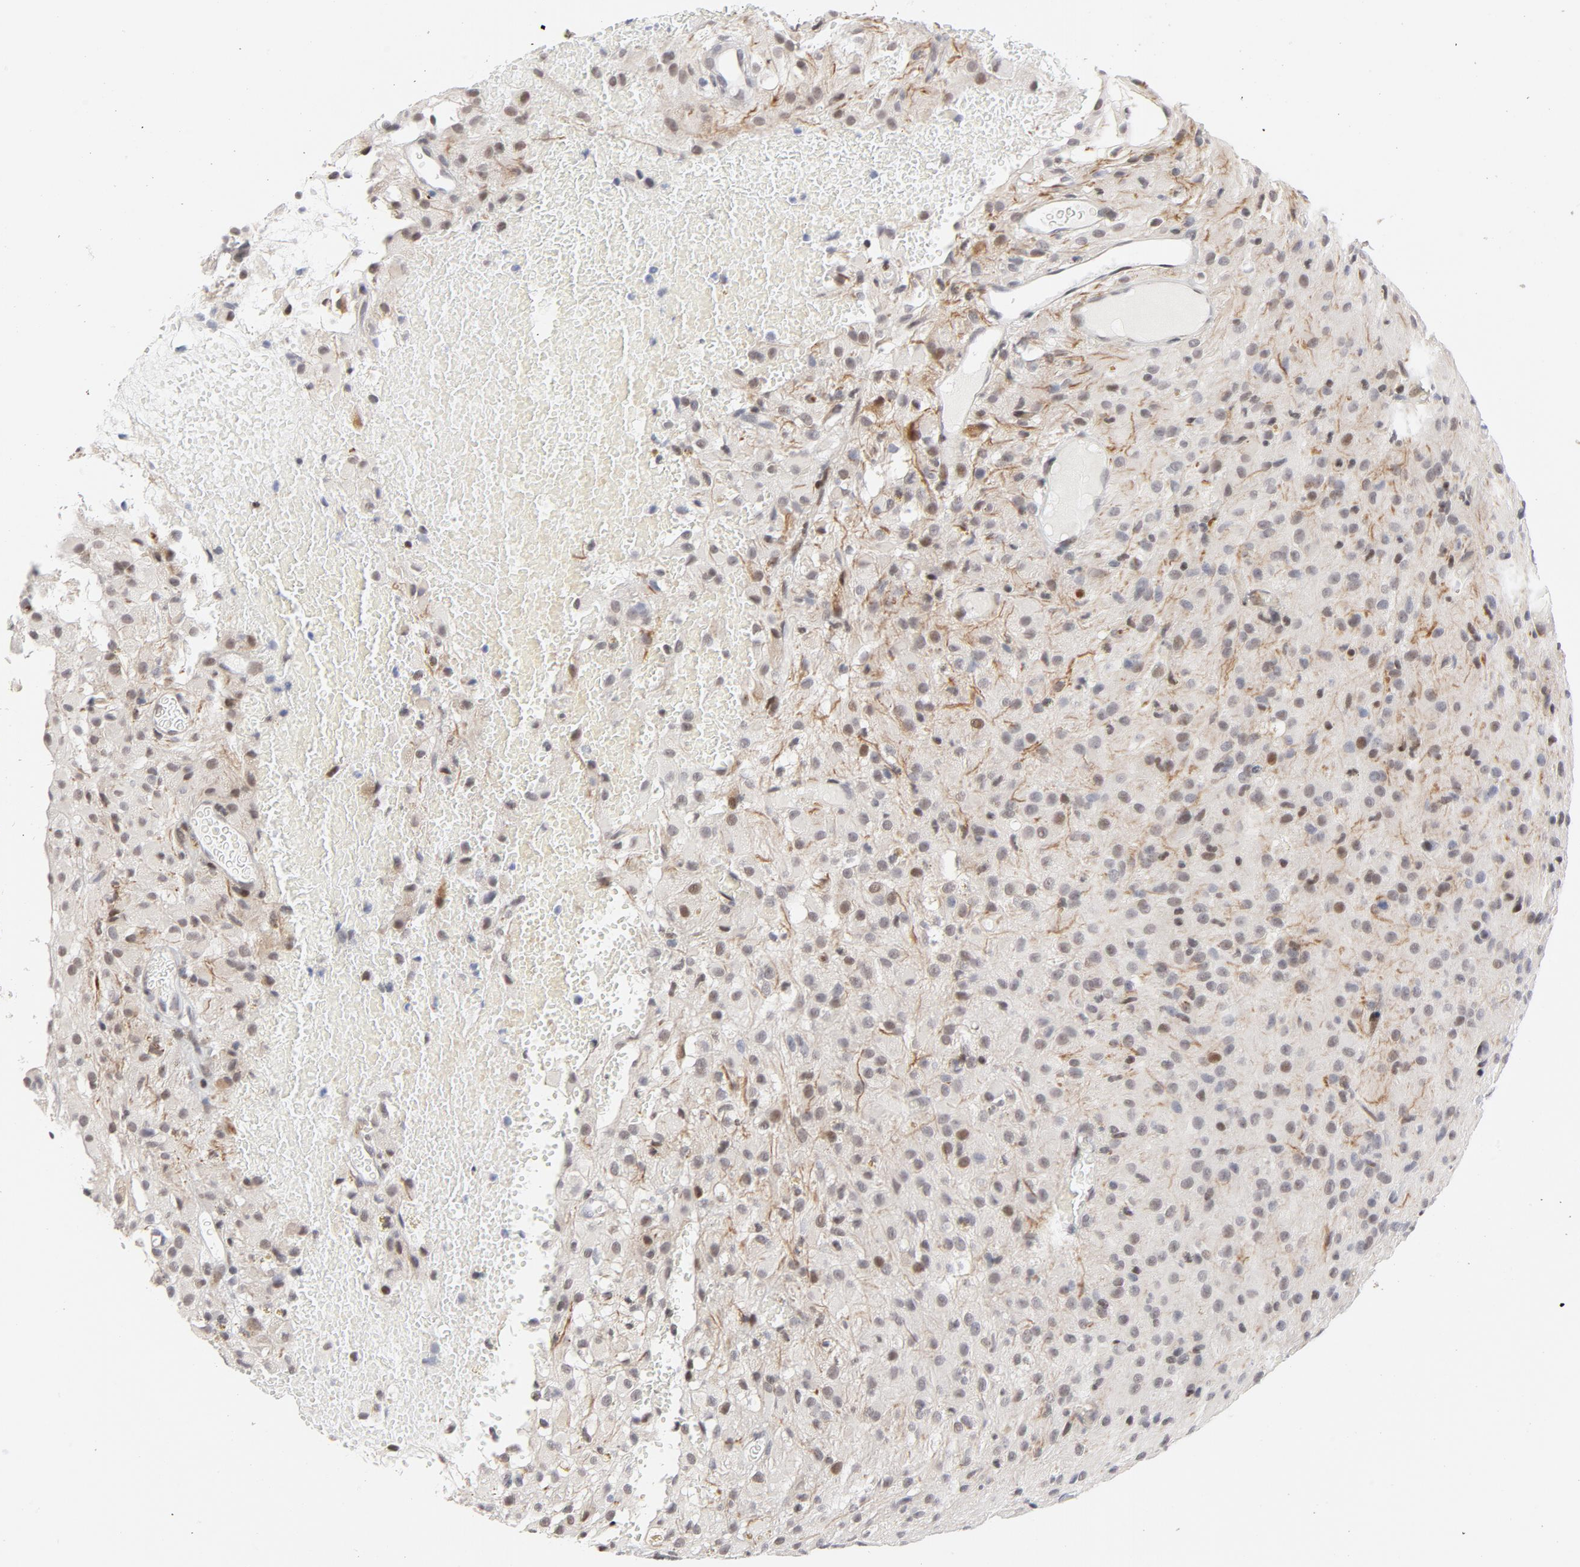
{"staining": {"intensity": "moderate", "quantity": "<25%", "location": "nuclear"}, "tissue": "glioma", "cell_type": "Tumor cells", "image_type": "cancer", "snomed": [{"axis": "morphology", "description": "Glioma, malignant, High grade"}, {"axis": "topography", "description": "Brain"}], "caption": "Moderate nuclear positivity is identified in approximately <25% of tumor cells in high-grade glioma (malignant).", "gene": "NFIC", "patient": {"sex": "female", "age": 59}}